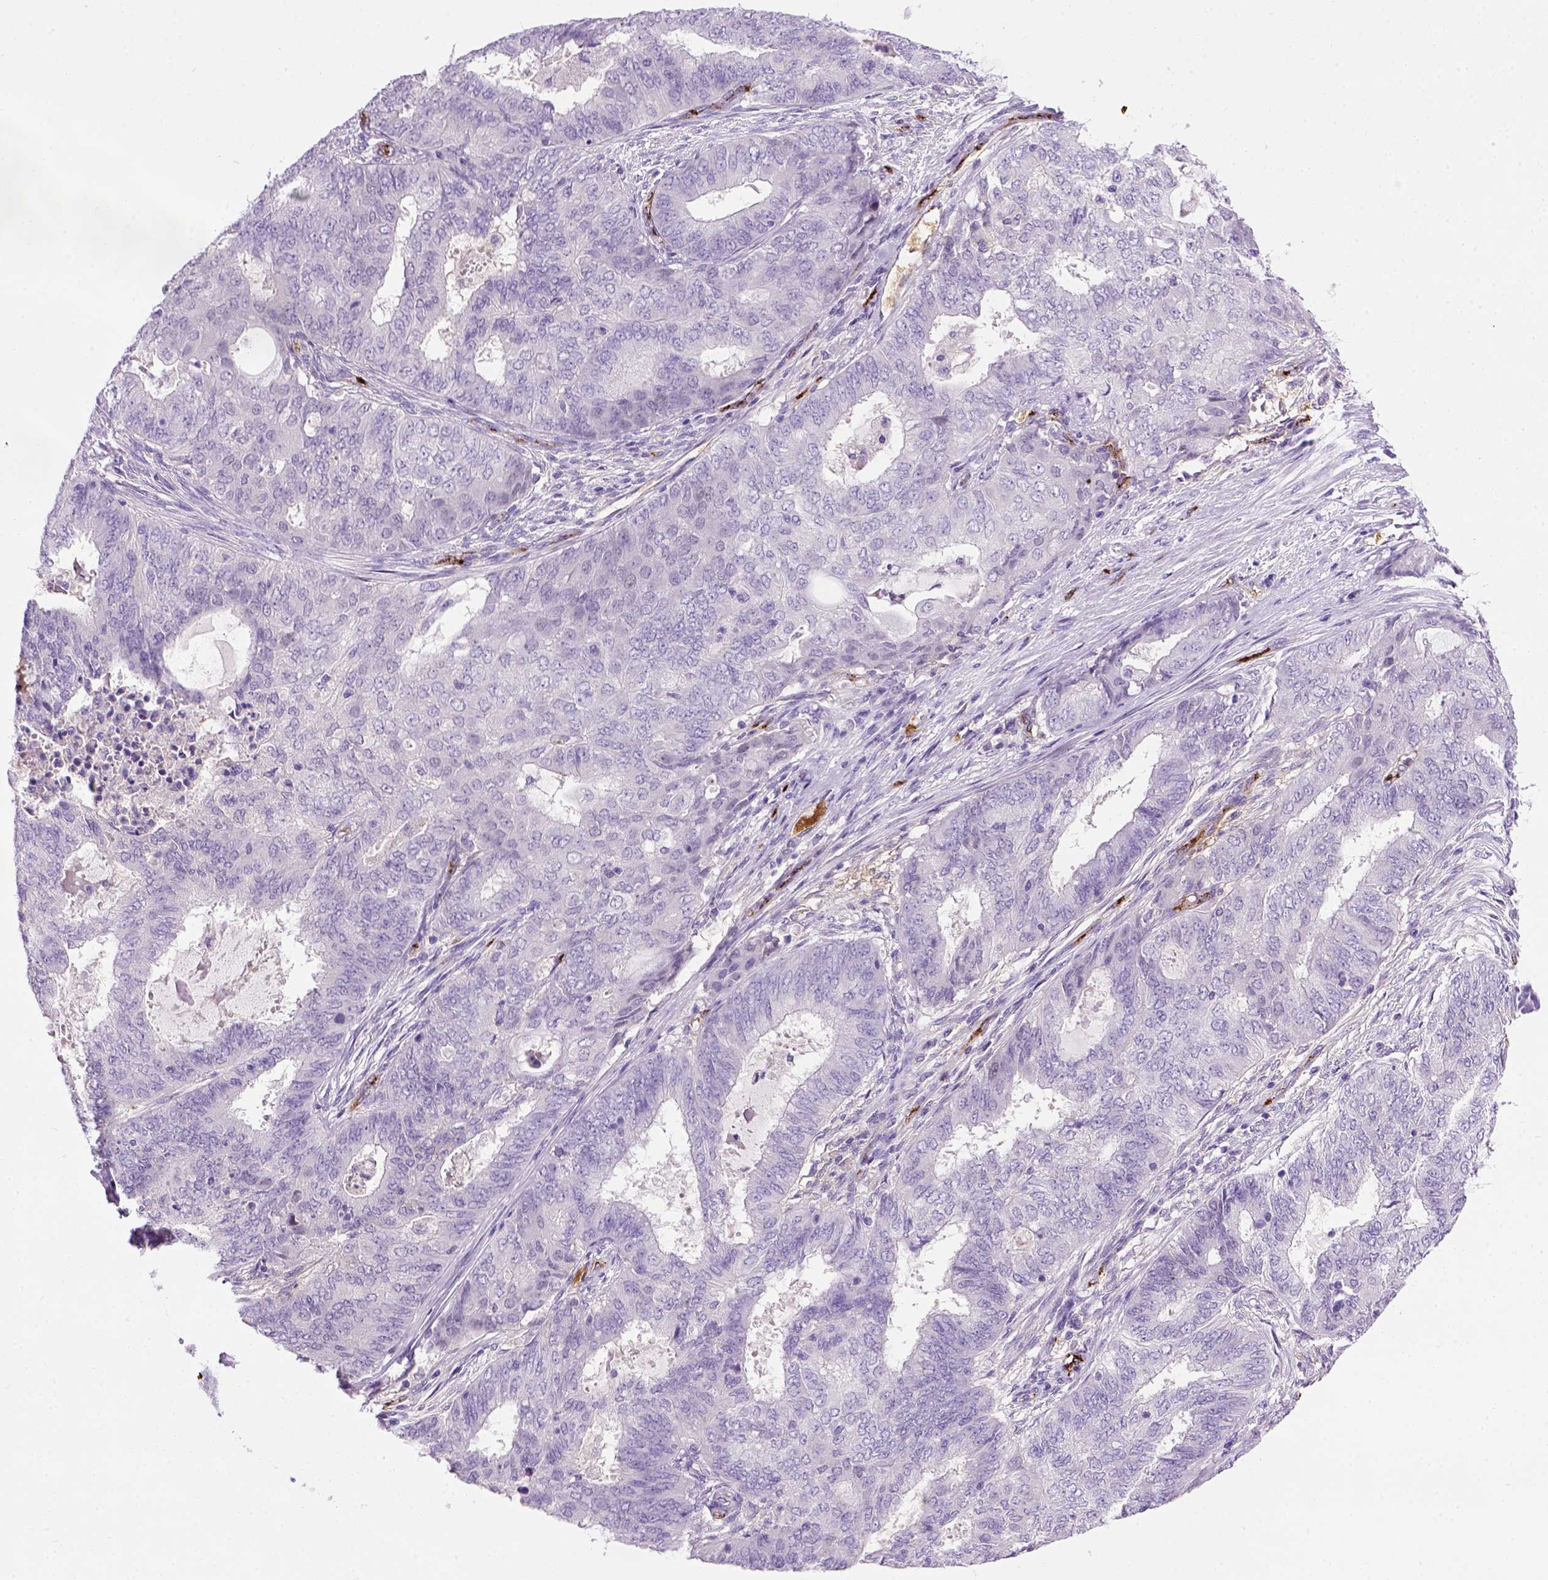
{"staining": {"intensity": "negative", "quantity": "none", "location": "none"}, "tissue": "endometrial cancer", "cell_type": "Tumor cells", "image_type": "cancer", "snomed": [{"axis": "morphology", "description": "Adenocarcinoma, NOS"}, {"axis": "topography", "description": "Endometrium"}], "caption": "Tumor cells show no significant staining in endometrial cancer (adenocarcinoma).", "gene": "VWF", "patient": {"sex": "female", "age": 62}}